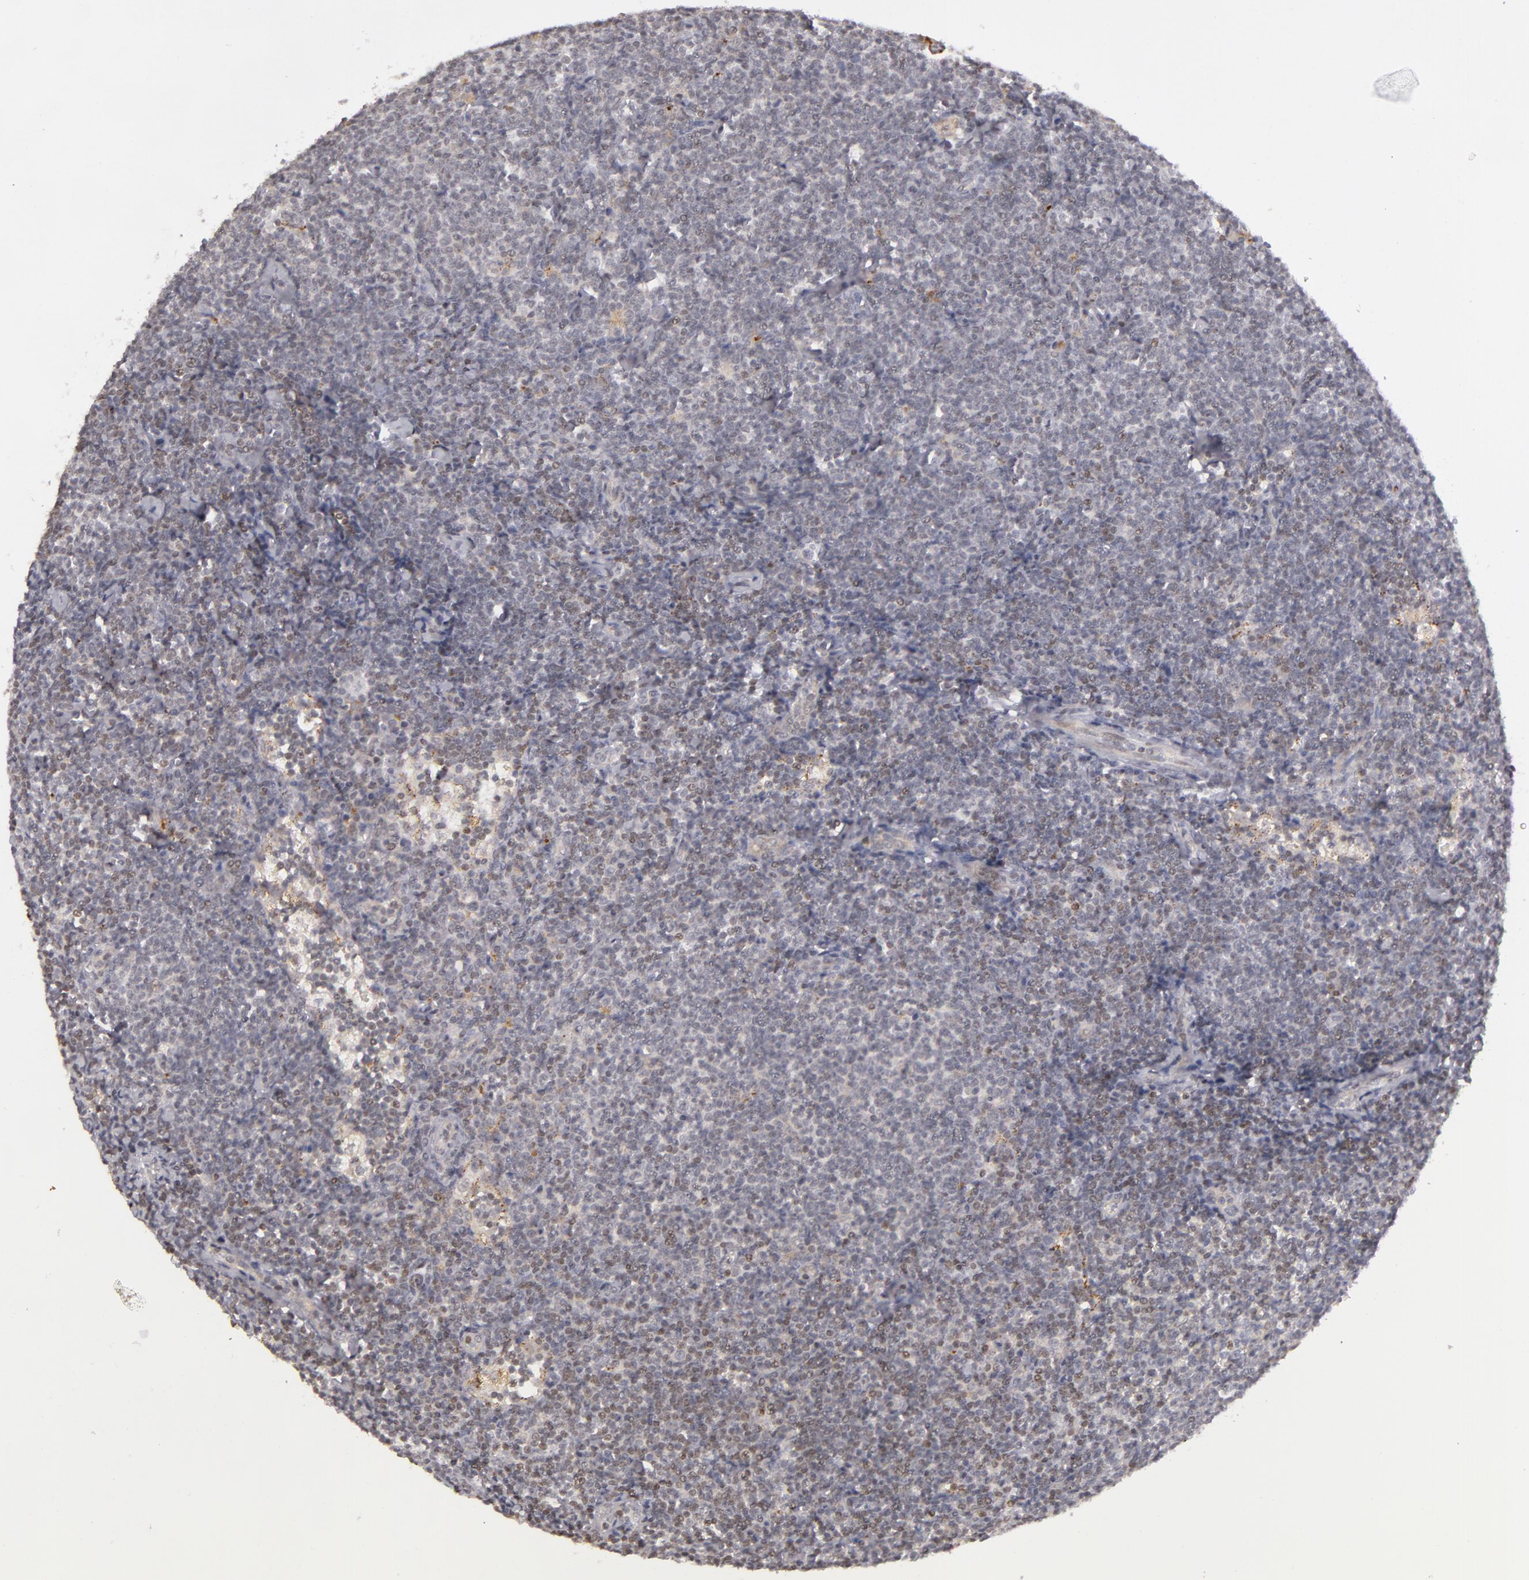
{"staining": {"intensity": "negative", "quantity": "none", "location": "none"}, "tissue": "lymphoma", "cell_type": "Tumor cells", "image_type": "cancer", "snomed": [{"axis": "morphology", "description": "Malignant lymphoma, non-Hodgkin's type, Low grade"}, {"axis": "topography", "description": "Lymph node"}], "caption": "This micrograph is of lymphoma stained with IHC to label a protein in brown with the nuclei are counter-stained blue. There is no expression in tumor cells.", "gene": "RRP7A", "patient": {"sex": "male", "age": 65}}